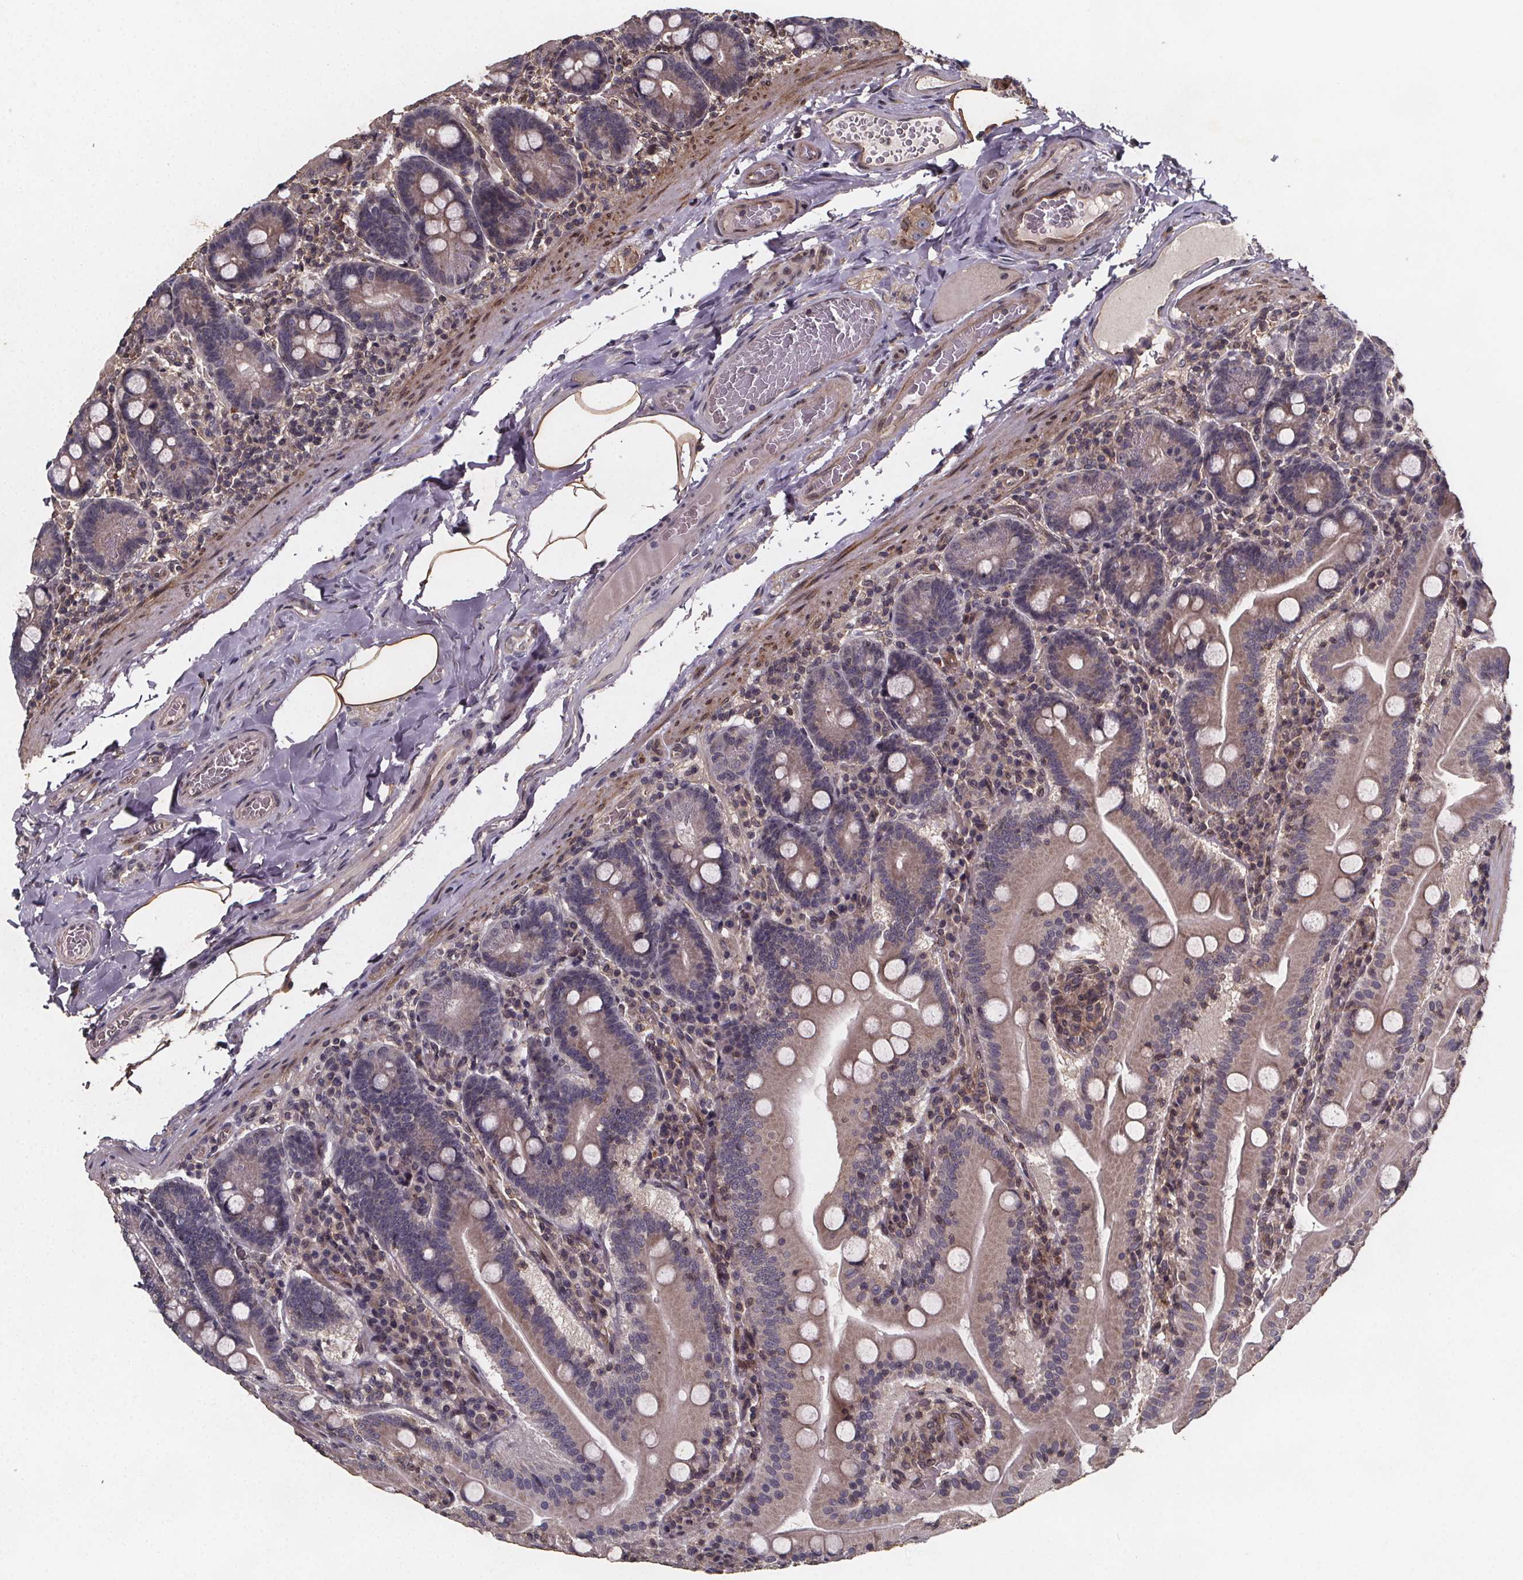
{"staining": {"intensity": "moderate", "quantity": "25%-75%", "location": "cytoplasmic/membranous"}, "tissue": "small intestine", "cell_type": "Glandular cells", "image_type": "normal", "snomed": [{"axis": "morphology", "description": "Normal tissue, NOS"}, {"axis": "topography", "description": "Small intestine"}], "caption": "The immunohistochemical stain highlights moderate cytoplasmic/membranous positivity in glandular cells of unremarkable small intestine.", "gene": "PIERCE2", "patient": {"sex": "male", "age": 37}}